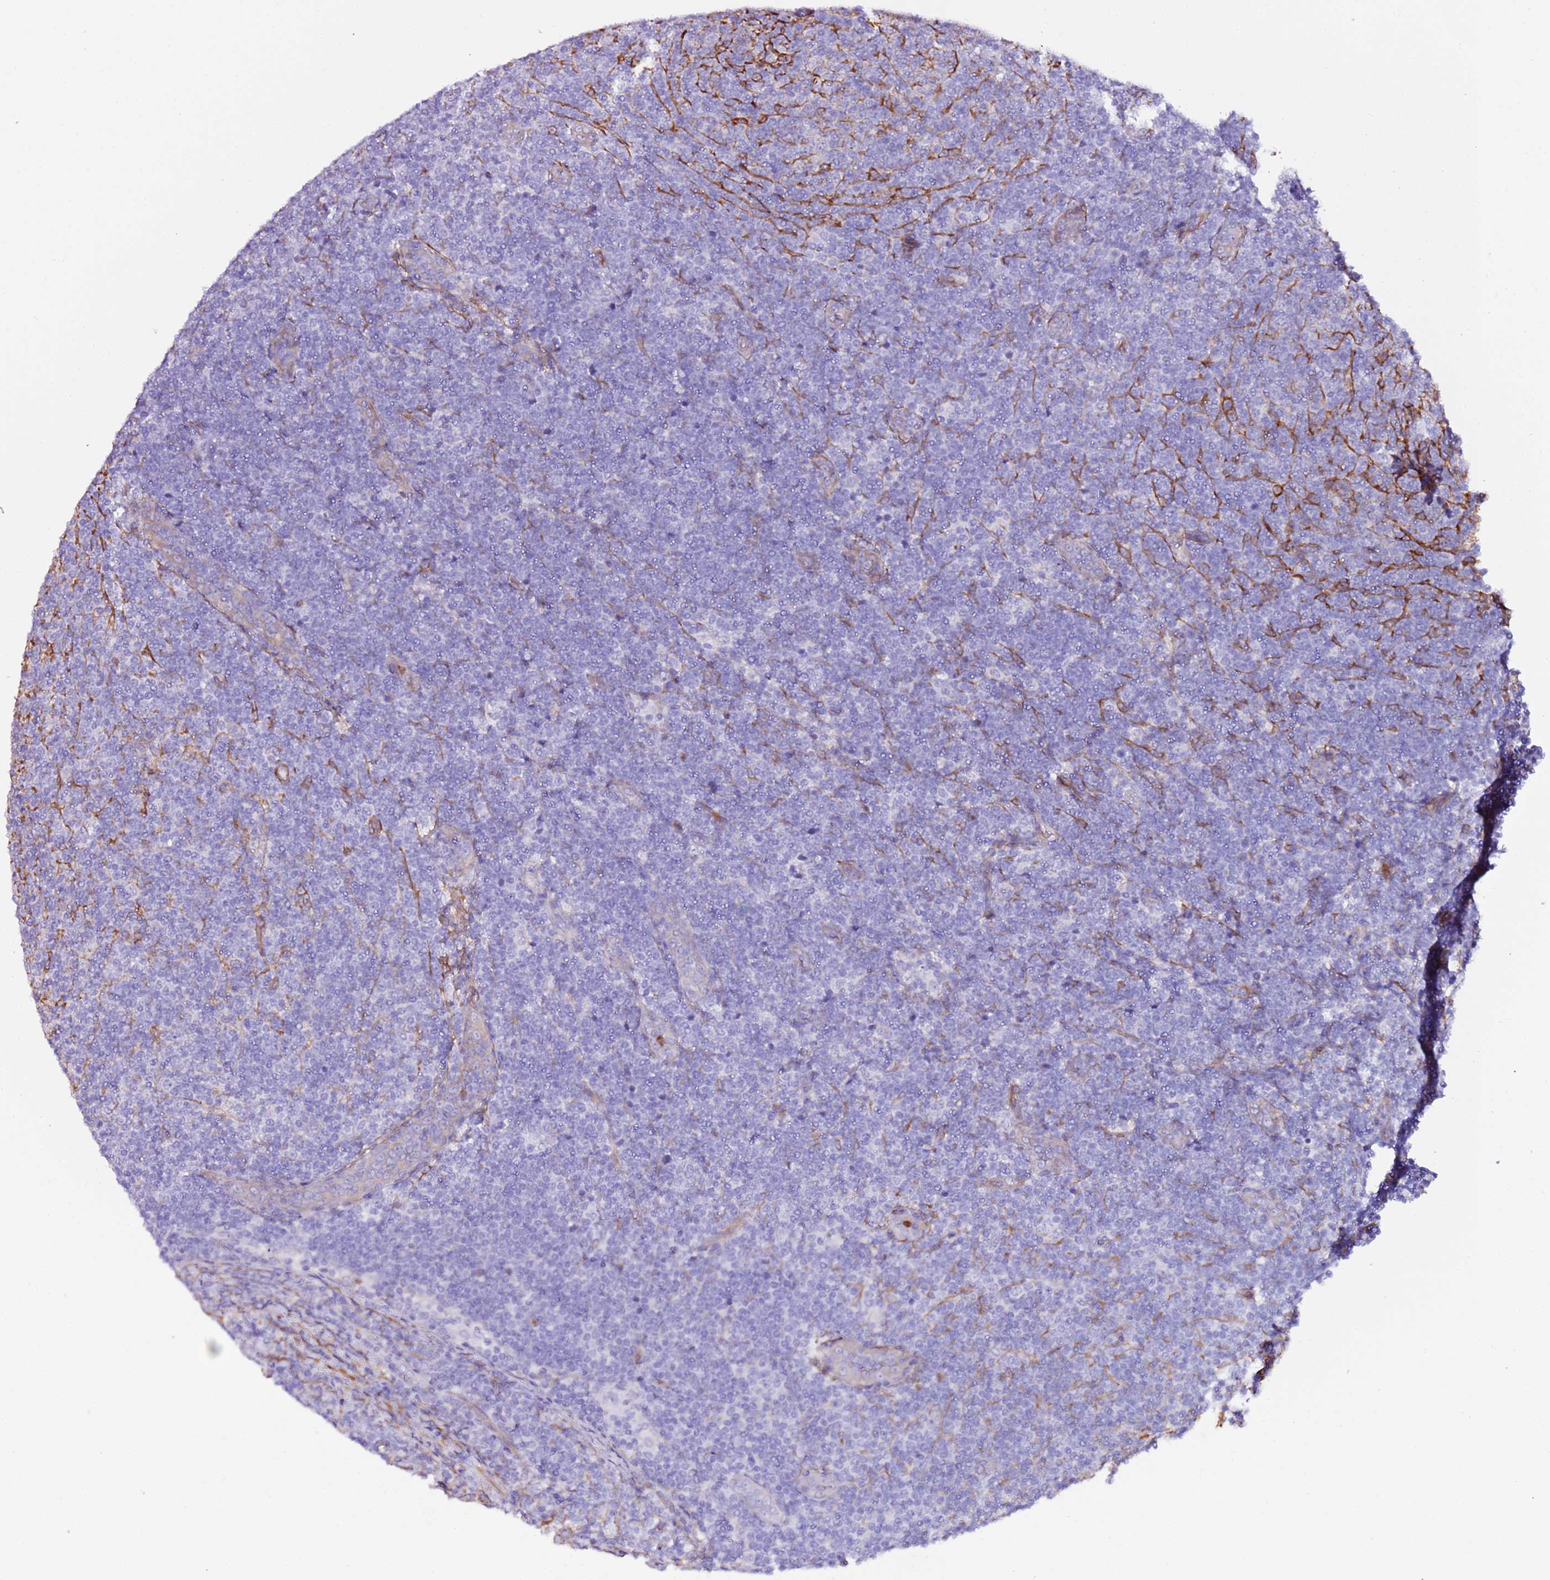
{"staining": {"intensity": "negative", "quantity": "none", "location": "none"}, "tissue": "lymphoma", "cell_type": "Tumor cells", "image_type": "cancer", "snomed": [{"axis": "morphology", "description": "Malignant lymphoma, non-Hodgkin's type, Low grade"}, {"axis": "topography", "description": "Lymph node"}], "caption": "Lymphoma was stained to show a protein in brown. There is no significant staining in tumor cells.", "gene": "FAM174C", "patient": {"sex": "male", "age": 66}}